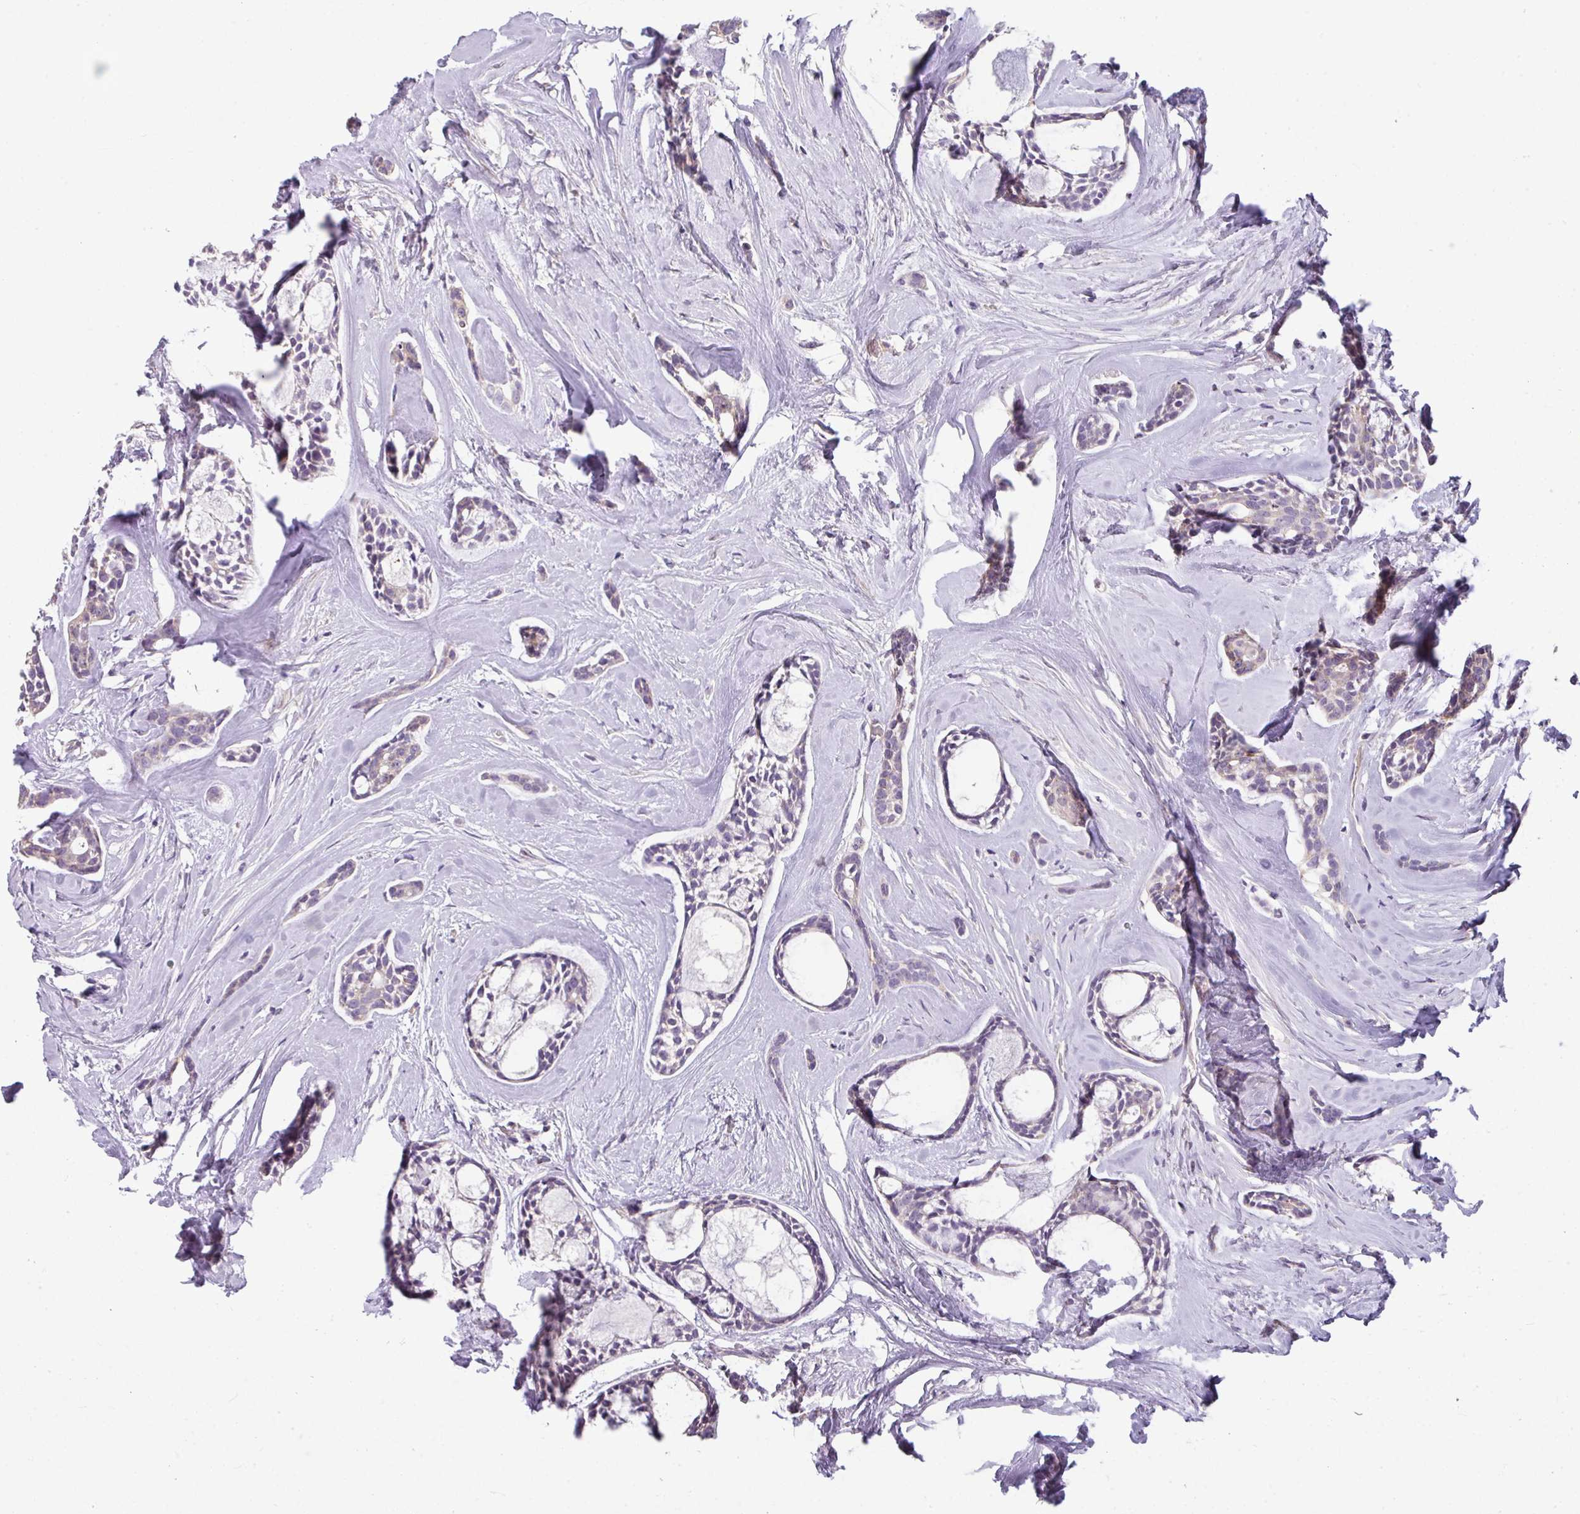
{"staining": {"intensity": "negative", "quantity": "none", "location": "none"}, "tissue": "head and neck cancer", "cell_type": "Tumor cells", "image_type": "cancer", "snomed": [{"axis": "morphology", "description": "Adenocarcinoma, NOS"}, {"axis": "topography", "description": "Subcutis"}, {"axis": "topography", "description": "Head-Neck"}], "caption": "Immunohistochemistry micrograph of human adenocarcinoma (head and neck) stained for a protein (brown), which demonstrates no expression in tumor cells. (DAB IHC visualized using brightfield microscopy, high magnification).", "gene": "PALS2", "patient": {"sex": "female", "age": 73}}